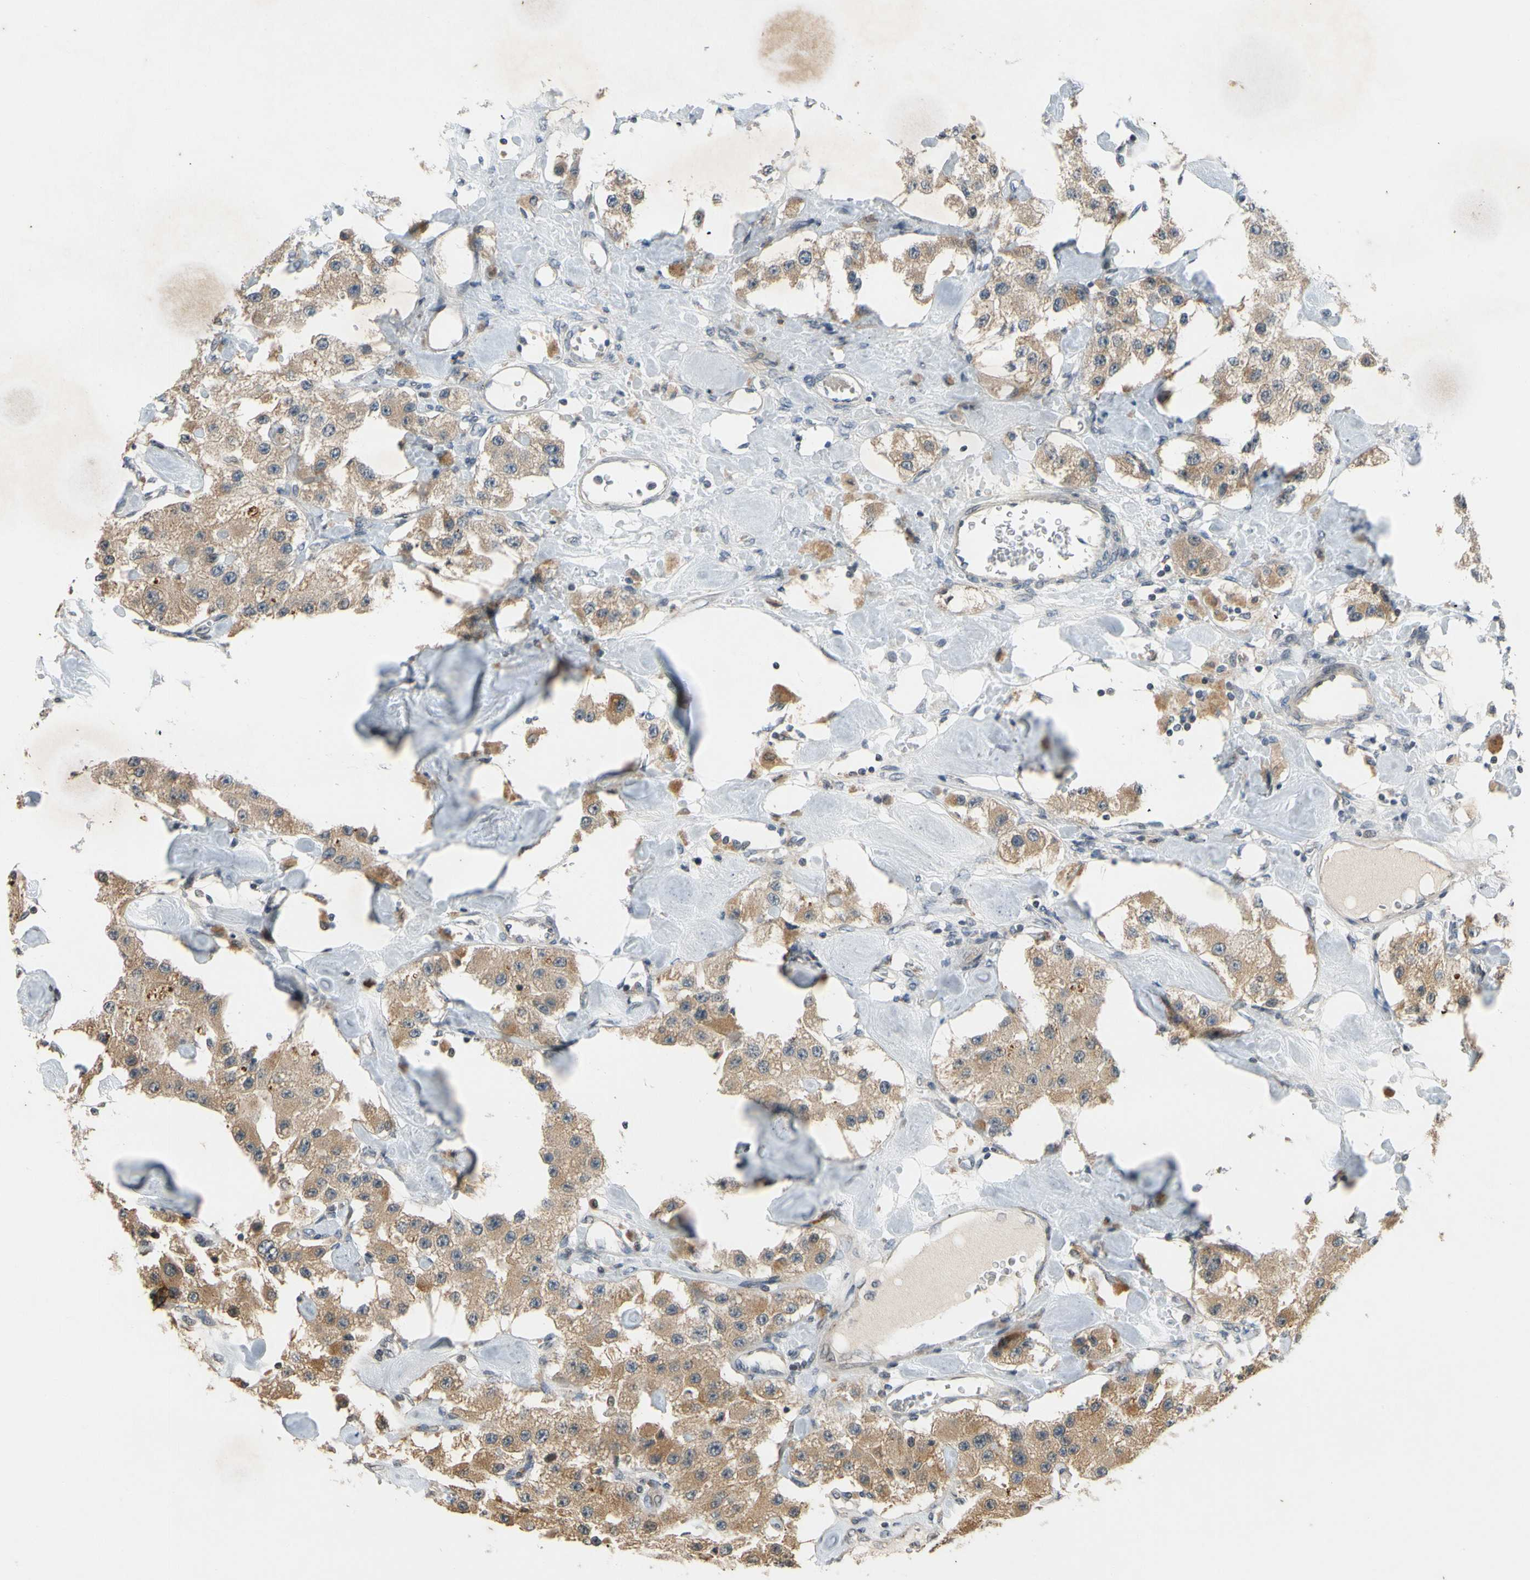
{"staining": {"intensity": "moderate", "quantity": ">75%", "location": "cytoplasmic/membranous"}, "tissue": "carcinoid", "cell_type": "Tumor cells", "image_type": "cancer", "snomed": [{"axis": "morphology", "description": "Carcinoid, malignant, NOS"}, {"axis": "topography", "description": "Pancreas"}], "caption": "Protein expression analysis of malignant carcinoid exhibits moderate cytoplasmic/membranous staining in approximately >75% of tumor cells. (DAB = brown stain, brightfield microscopy at high magnification).", "gene": "ATP2C1", "patient": {"sex": "male", "age": 41}}